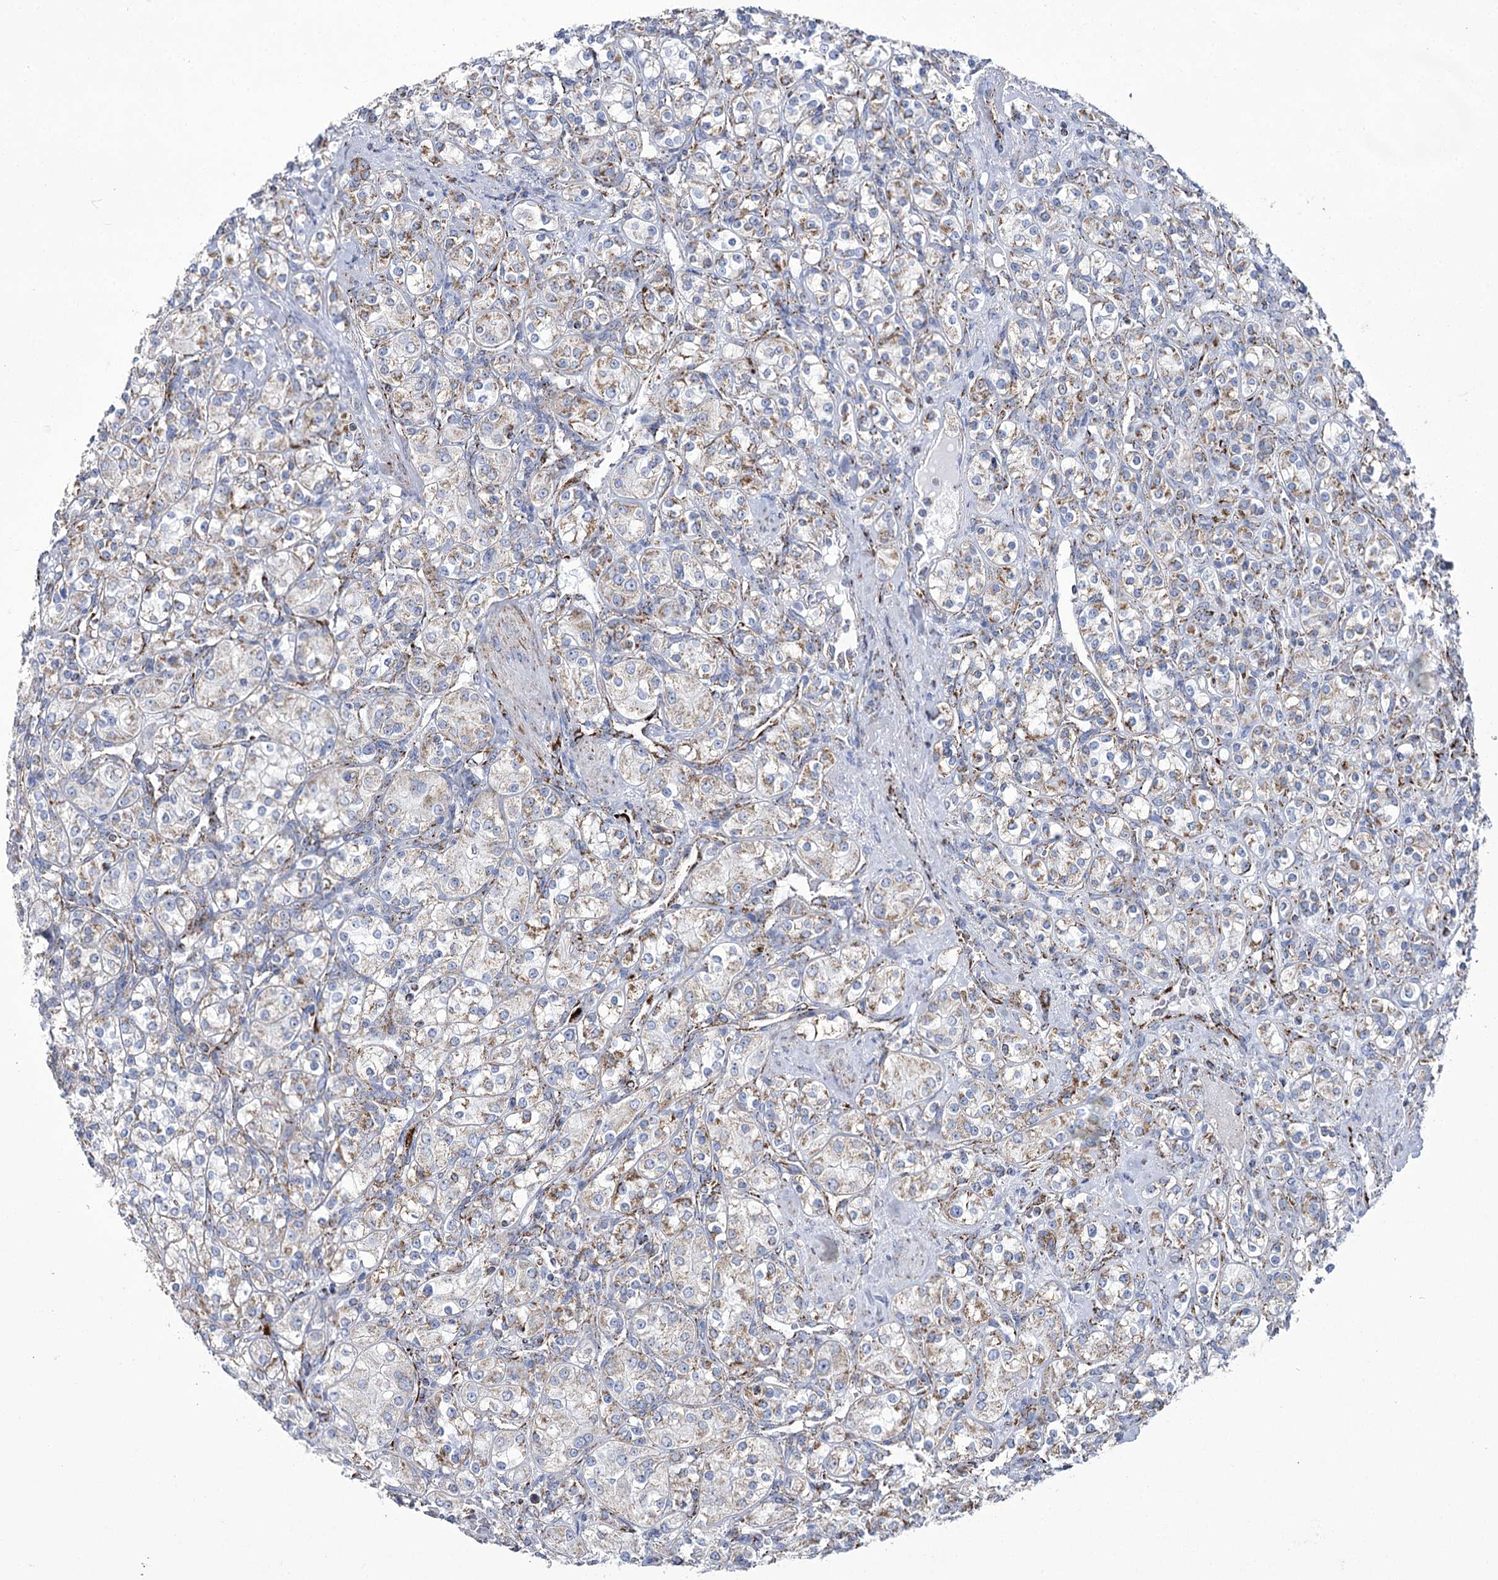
{"staining": {"intensity": "moderate", "quantity": "25%-75%", "location": "cytoplasmic/membranous"}, "tissue": "renal cancer", "cell_type": "Tumor cells", "image_type": "cancer", "snomed": [{"axis": "morphology", "description": "Adenocarcinoma, NOS"}, {"axis": "topography", "description": "Kidney"}], "caption": "The histopathology image displays staining of adenocarcinoma (renal), revealing moderate cytoplasmic/membranous protein positivity (brown color) within tumor cells.", "gene": "PDHB", "patient": {"sex": "male", "age": 77}}